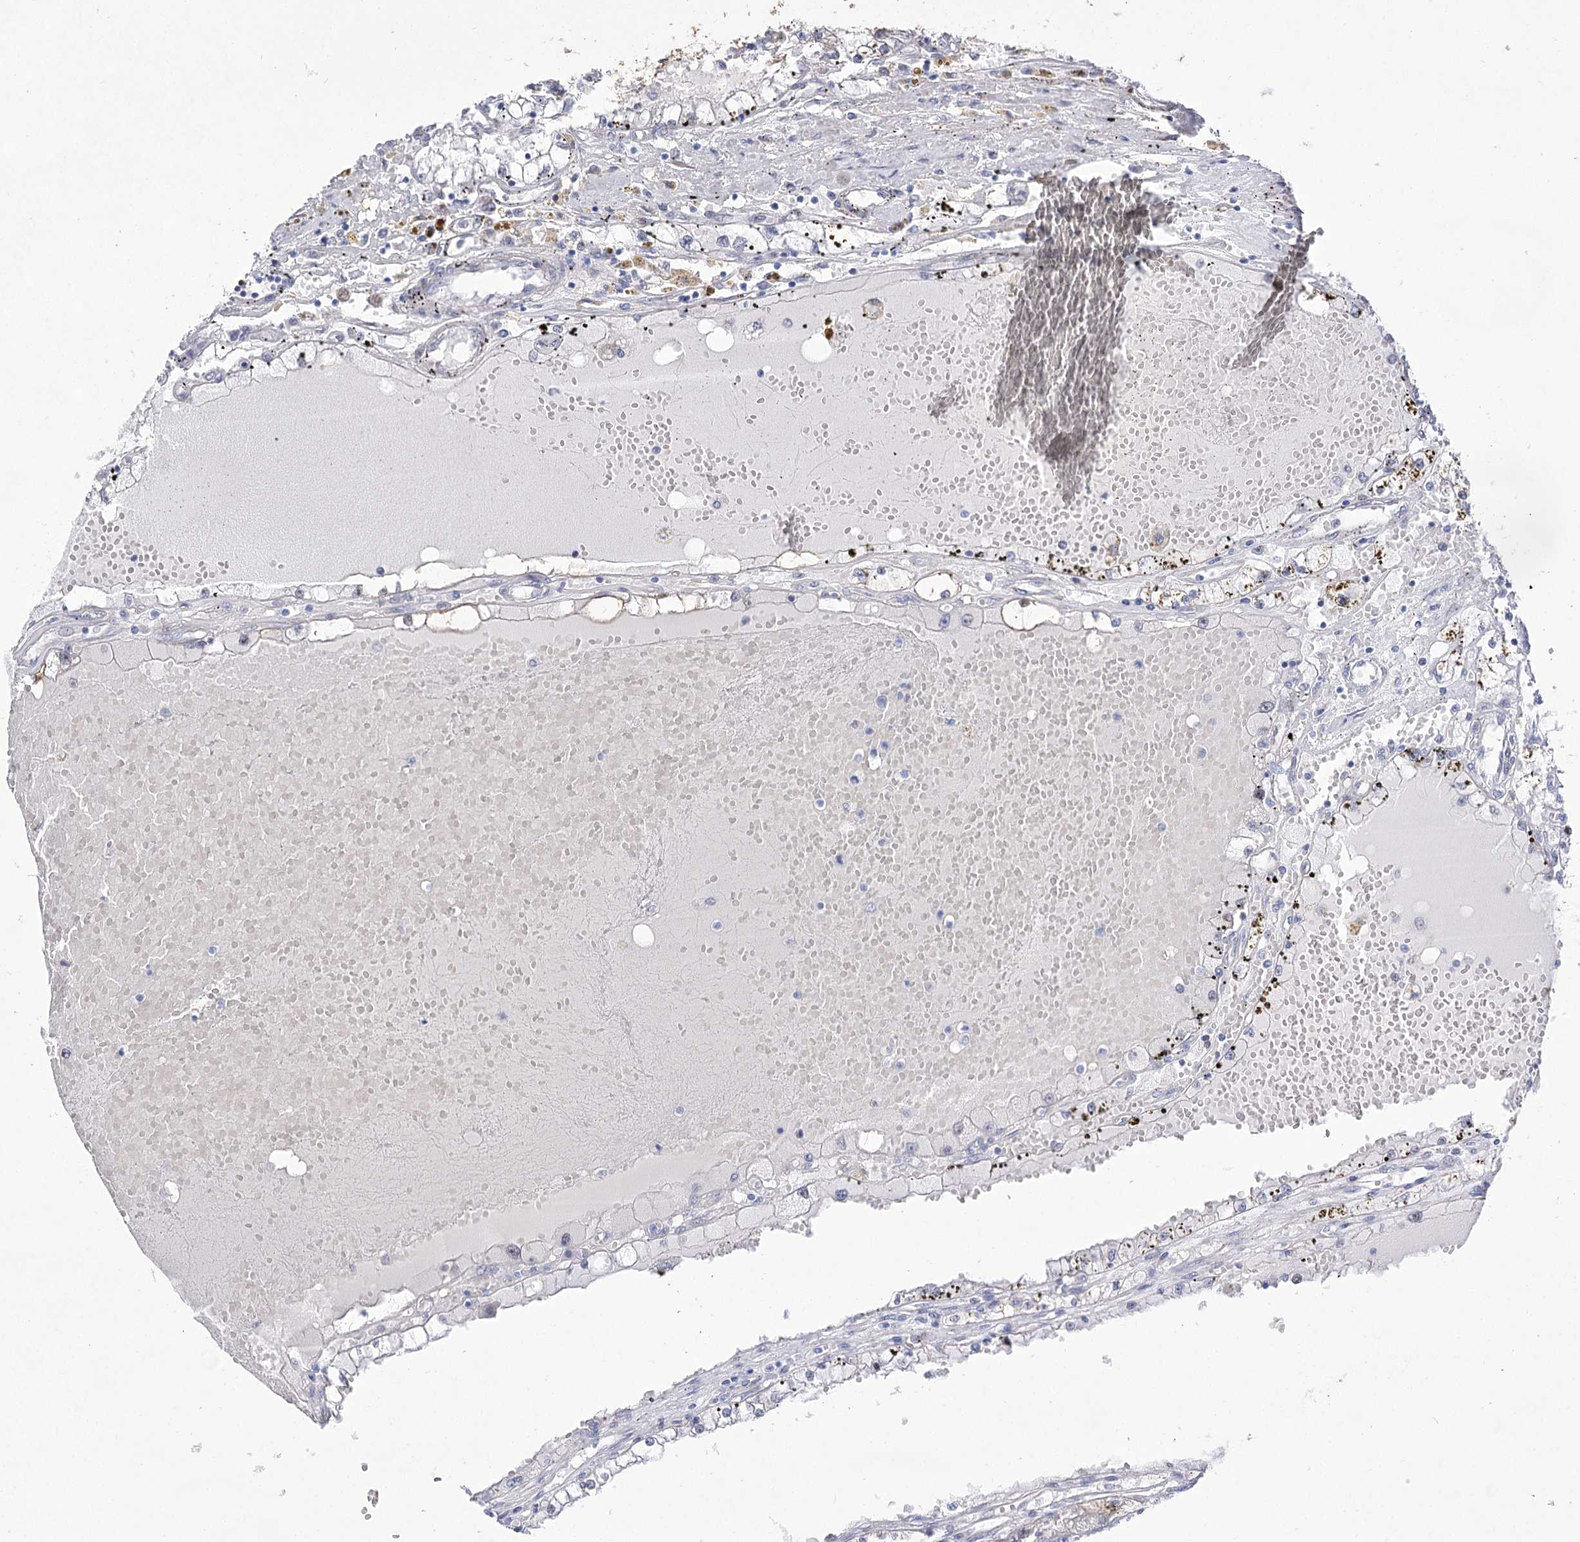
{"staining": {"intensity": "negative", "quantity": "none", "location": "none"}, "tissue": "renal cancer", "cell_type": "Tumor cells", "image_type": "cancer", "snomed": [{"axis": "morphology", "description": "Adenocarcinoma, NOS"}, {"axis": "topography", "description": "Kidney"}], "caption": "The immunohistochemistry image has no significant positivity in tumor cells of renal cancer (adenocarcinoma) tissue.", "gene": "UGDH", "patient": {"sex": "male", "age": 56}}